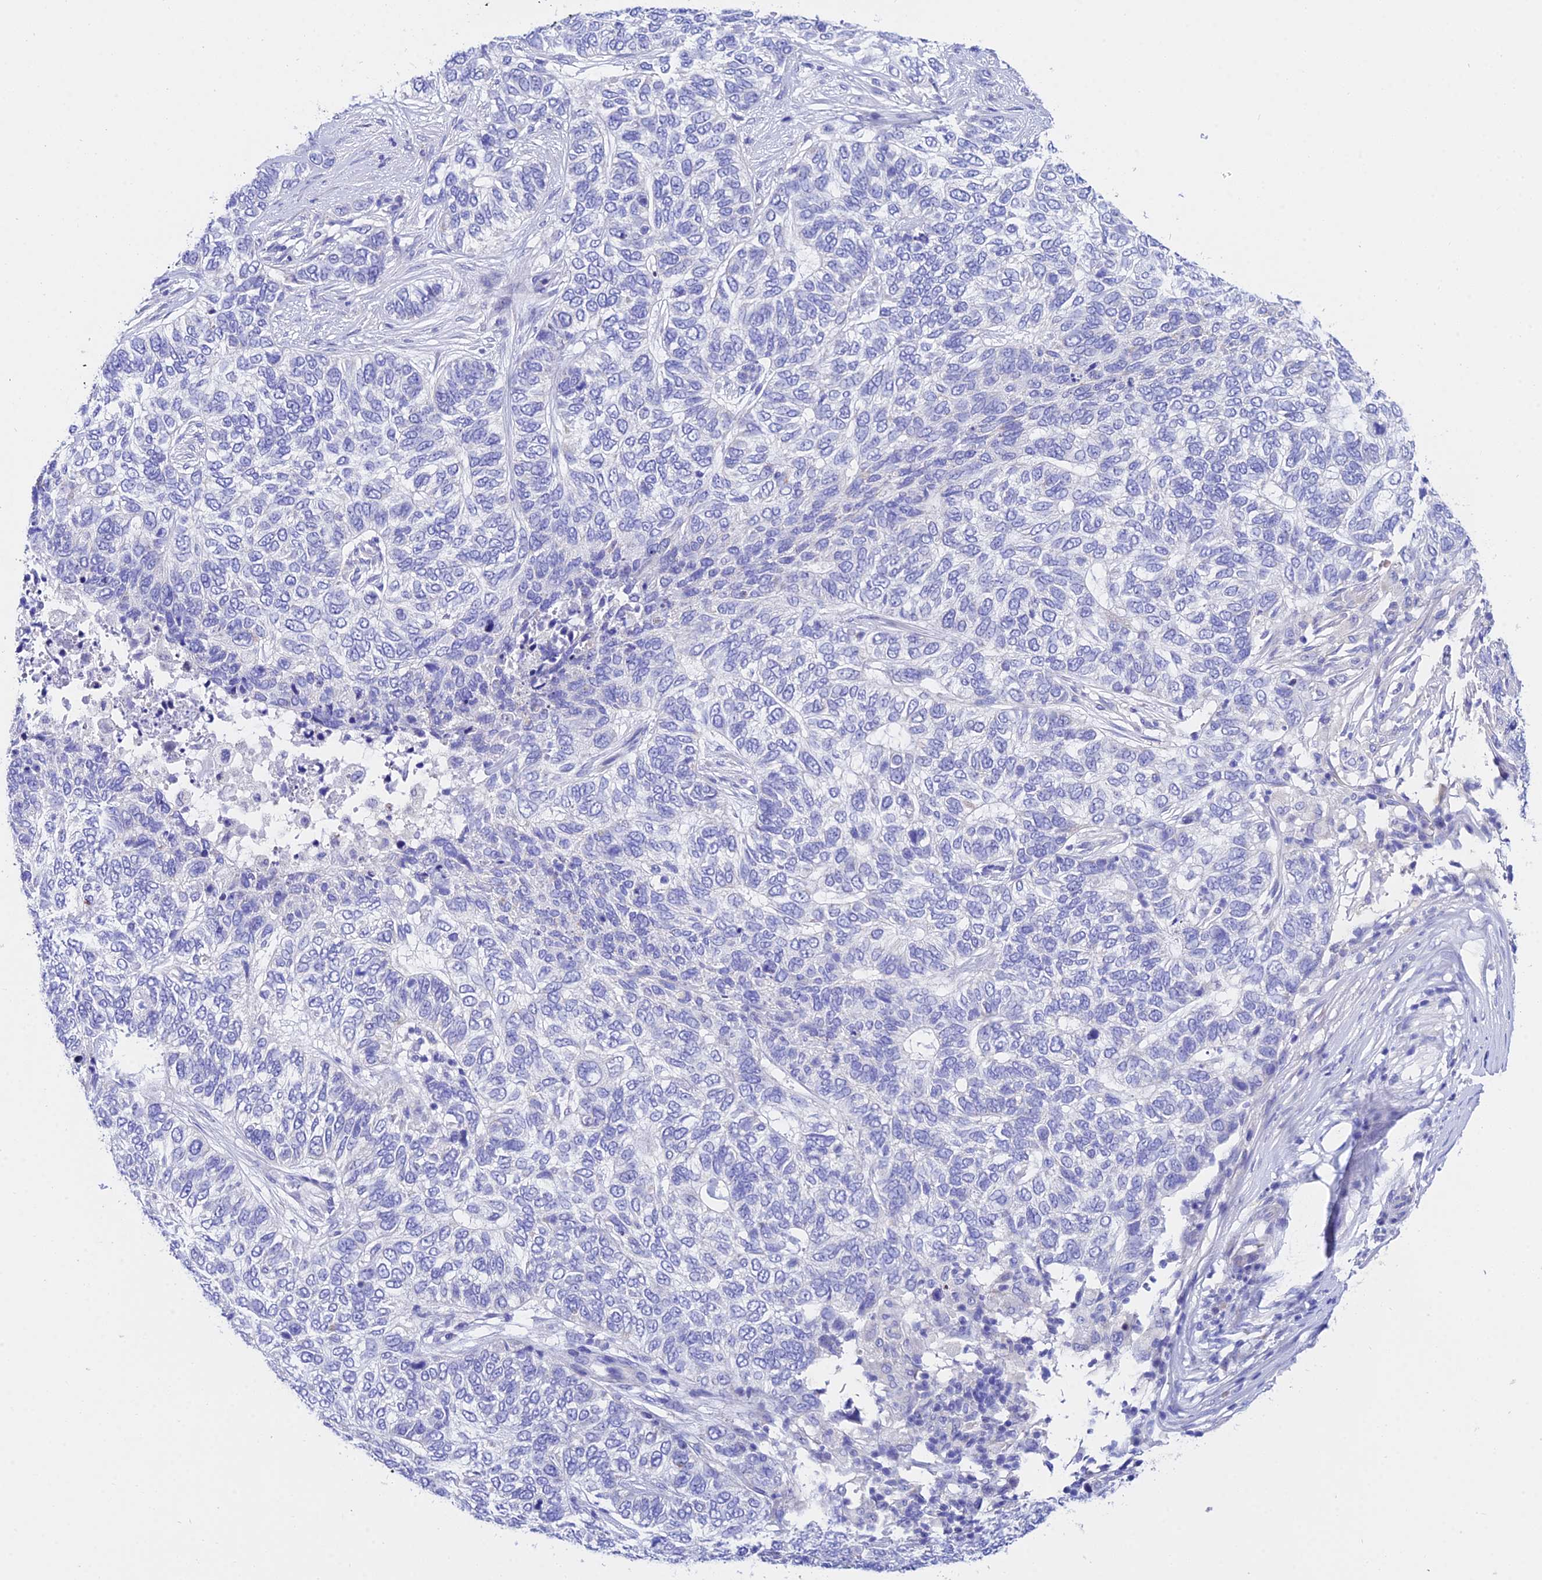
{"staining": {"intensity": "negative", "quantity": "none", "location": "none"}, "tissue": "skin cancer", "cell_type": "Tumor cells", "image_type": "cancer", "snomed": [{"axis": "morphology", "description": "Basal cell carcinoma"}, {"axis": "topography", "description": "Skin"}], "caption": "Immunohistochemical staining of human skin cancer (basal cell carcinoma) exhibits no significant positivity in tumor cells.", "gene": "CEP41", "patient": {"sex": "female", "age": 65}}